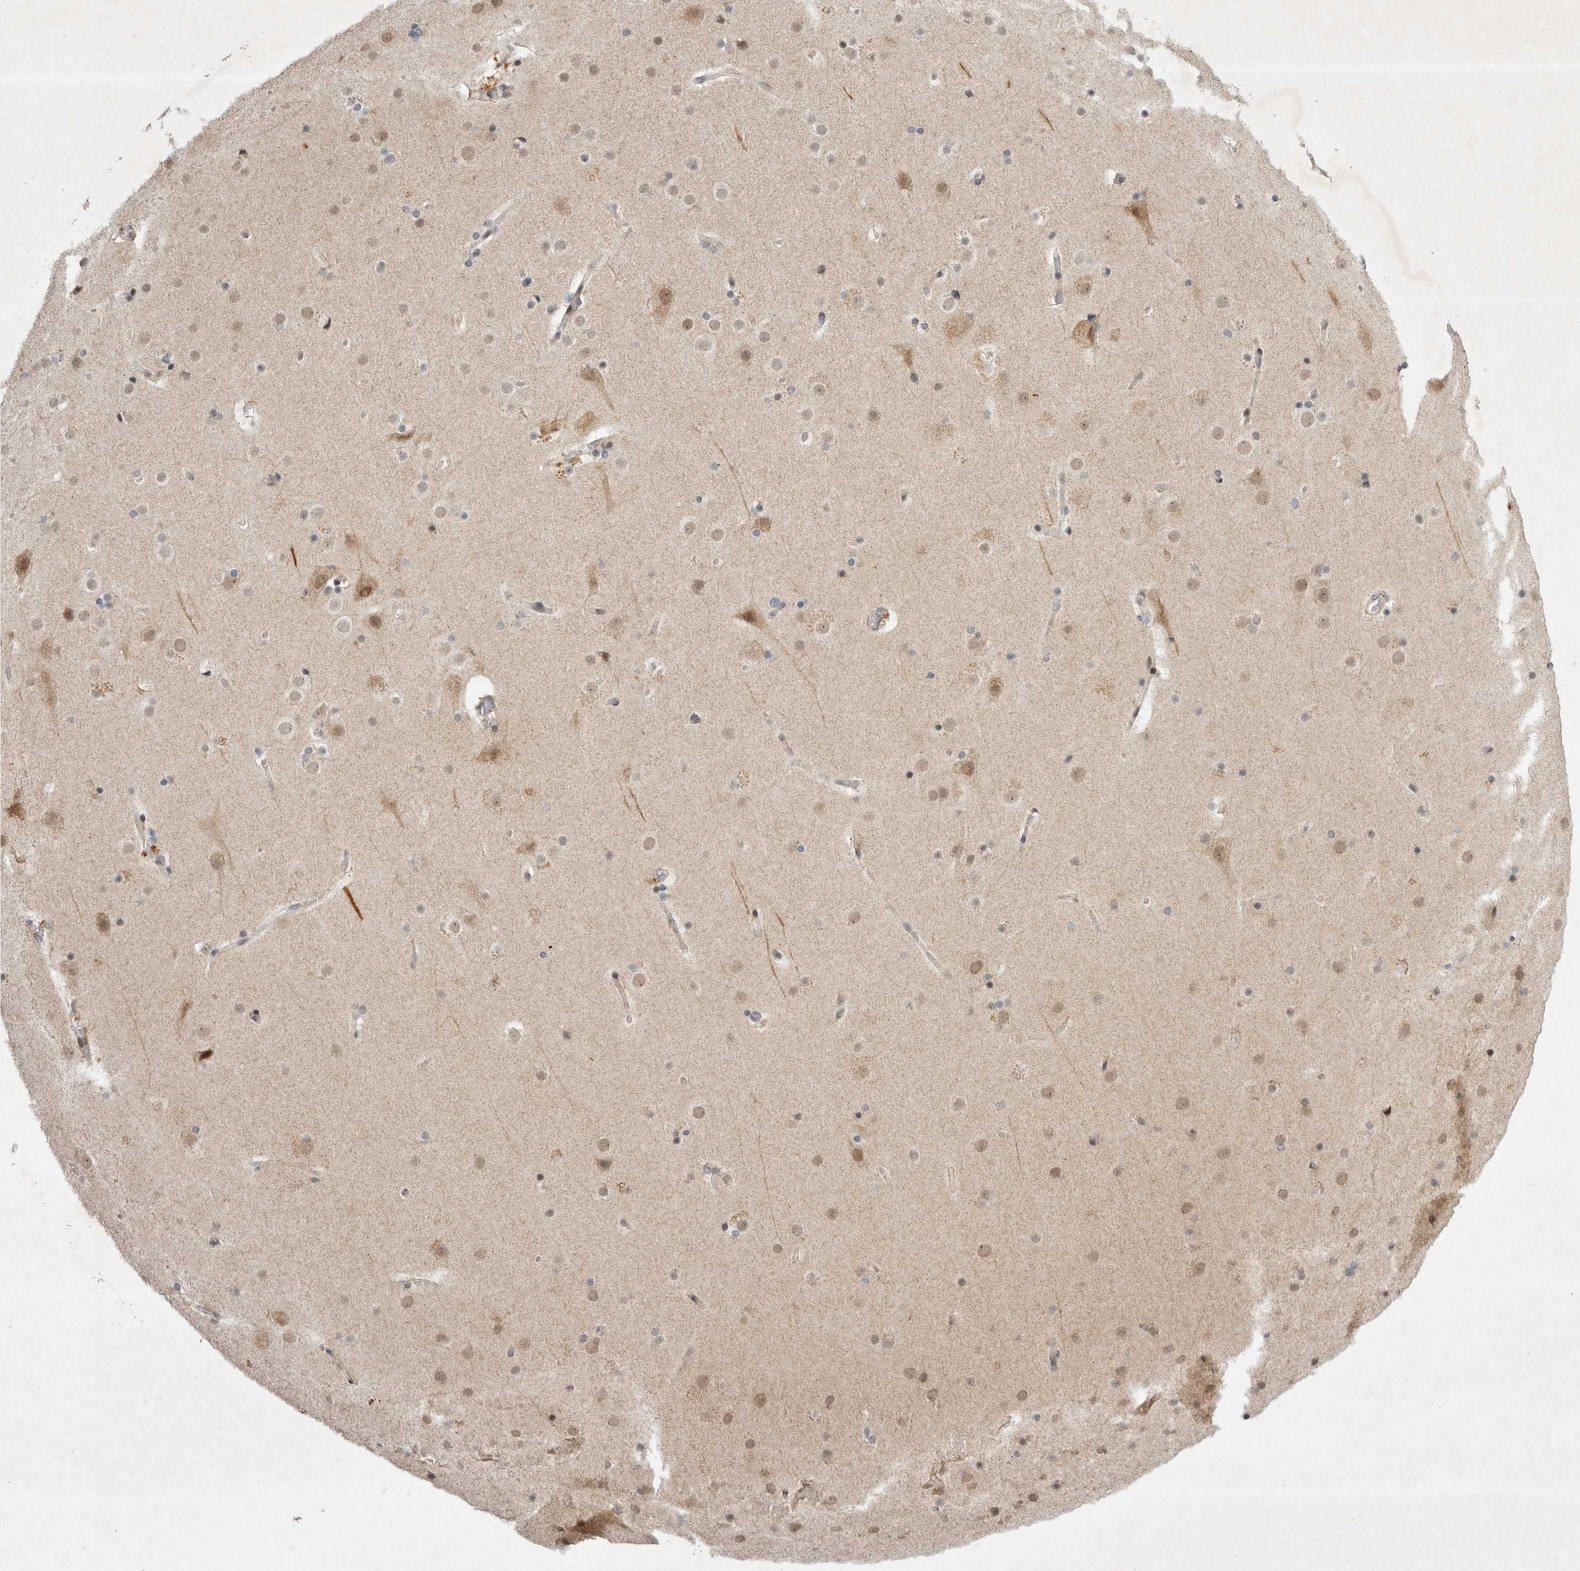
{"staining": {"intensity": "weak", "quantity": ">75%", "location": "cytoplasmic/membranous"}, "tissue": "cerebral cortex", "cell_type": "Endothelial cells", "image_type": "normal", "snomed": [{"axis": "morphology", "description": "Normal tissue, NOS"}, {"axis": "topography", "description": "Cerebral cortex"}], "caption": "Brown immunohistochemical staining in benign cerebral cortex reveals weak cytoplasmic/membranous expression in about >75% of endothelial cells. (brown staining indicates protein expression, while blue staining denotes nuclei).", "gene": "EIF2AK1", "patient": {"sex": "male", "age": 57}}